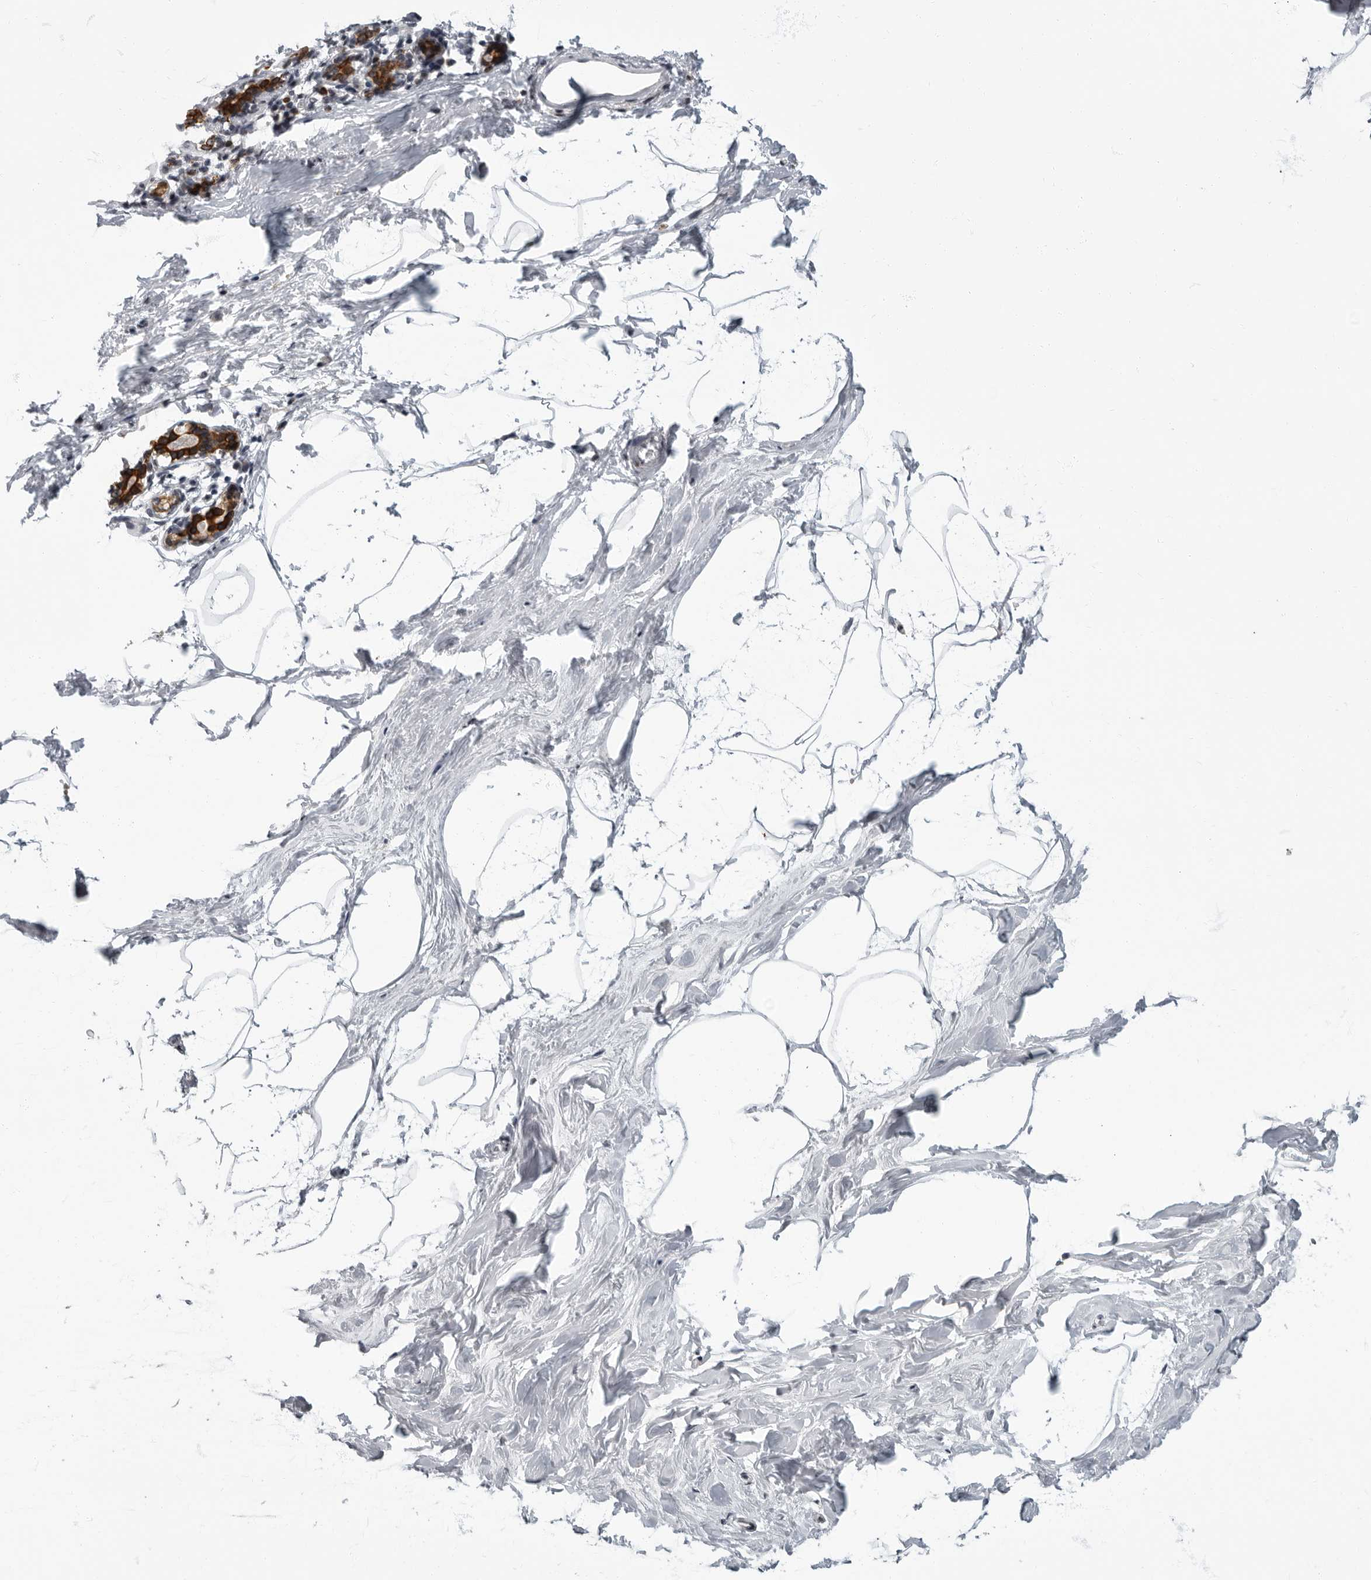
{"staining": {"intensity": "negative", "quantity": "none", "location": "none"}, "tissue": "breast", "cell_type": "Adipocytes", "image_type": "normal", "snomed": [{"axis": "morphology", "description": "Normal tissue, NOS"}, {"axis": "topography", "description": "Breast"}], "caption": "There is no significant staining in adipocytes of breast. (Brightfield microscopy of DAB IHC at high magnification).", "gene": "EVI5", "patient": {"sex": "female", "age": 62}}